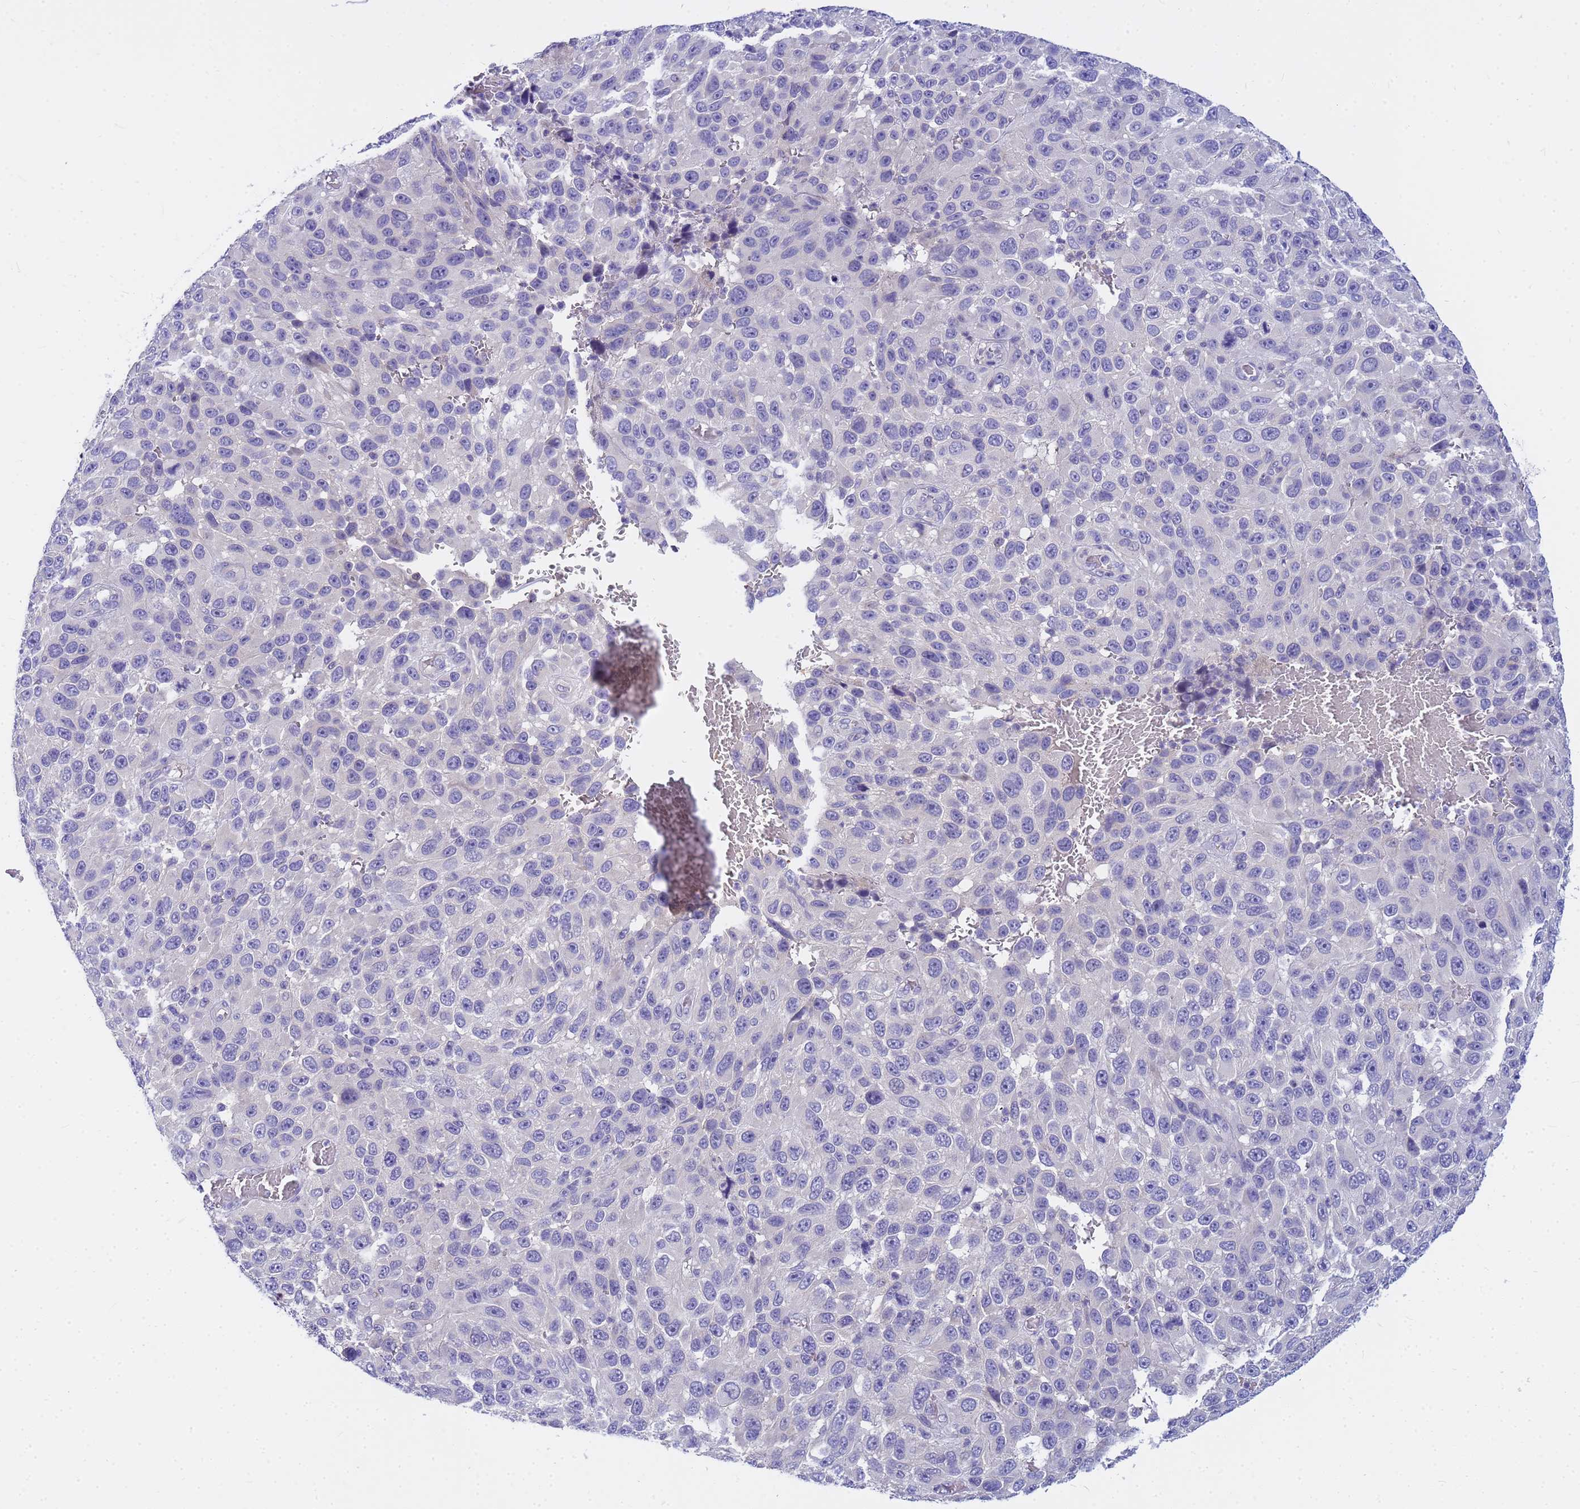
{"staining": {"intensity": "negative", "quantity": "none", "location": "none"}, "tissue": "melanoma", "cell_type": "Tumor cells", "image_type": "cancer", "snomed": [{"axis": "morphology", "description": "Malignant melanoma, NOS"}, {"axis": "topography", "description": "Skin"}], "caption": "Immunohistochemical staining of malignant melanoma shows no significant staining in tumor cells.", "gene": "DPRX", "patient": {"sex": "female", "age": 96}}